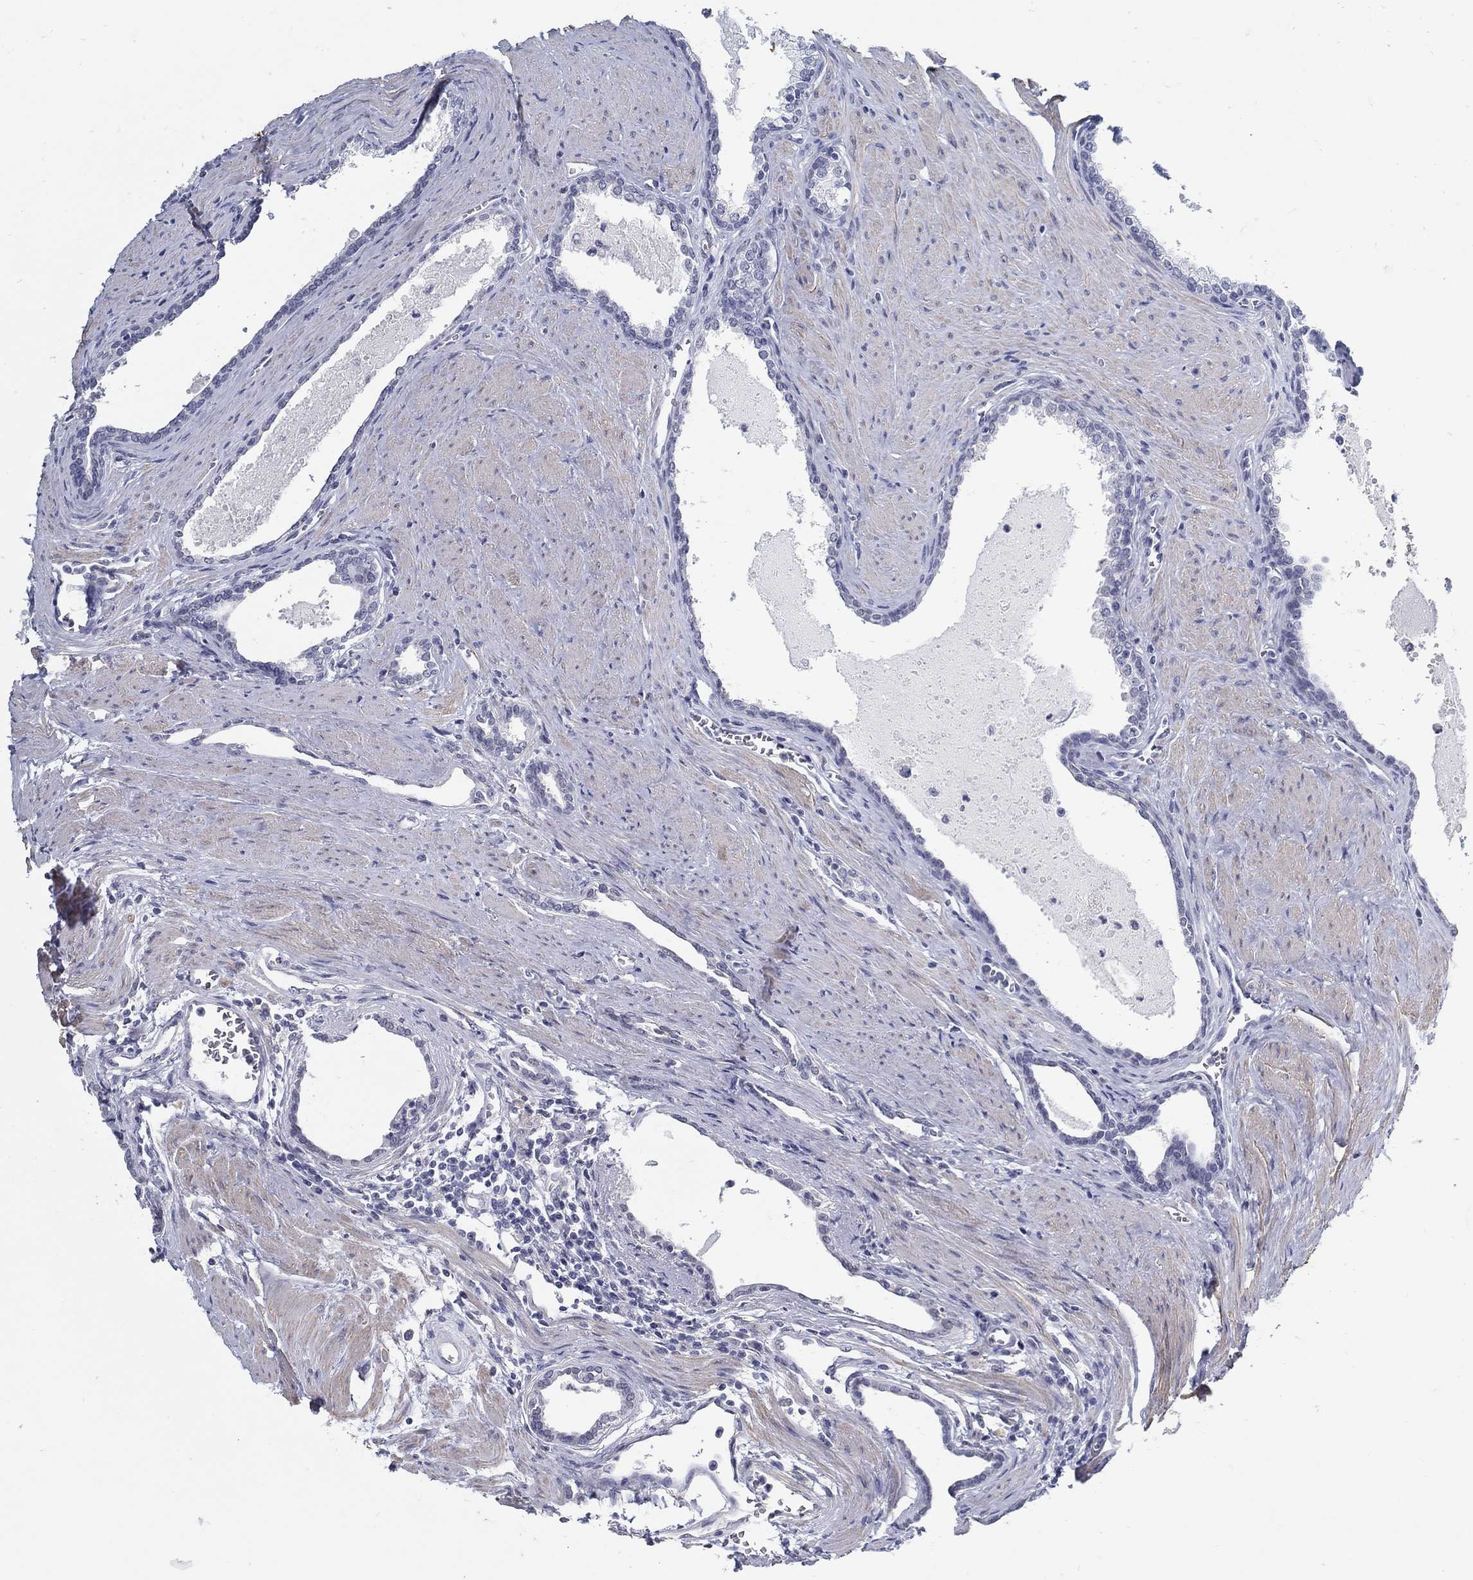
{"staining": {"intensity": "negative", "quantity": "none", "location": "none"}, "tissue": "prostate cancer", "cell_type": "Tumor cells", "image_type": "cancer", "snomed": [{"axis": "morphology", "description": "Adenocarcinoma, NOS"}, {"axis": "topography", "description": "Prostate"}], "caption": "Protein analysis of prostate adenocarcinoma shows no significant positivity in tumor cells. (DAB IHC with hematoxylin counter stain).", "gene": "USP29", "patient": {"sex": "male", "age": 66}}